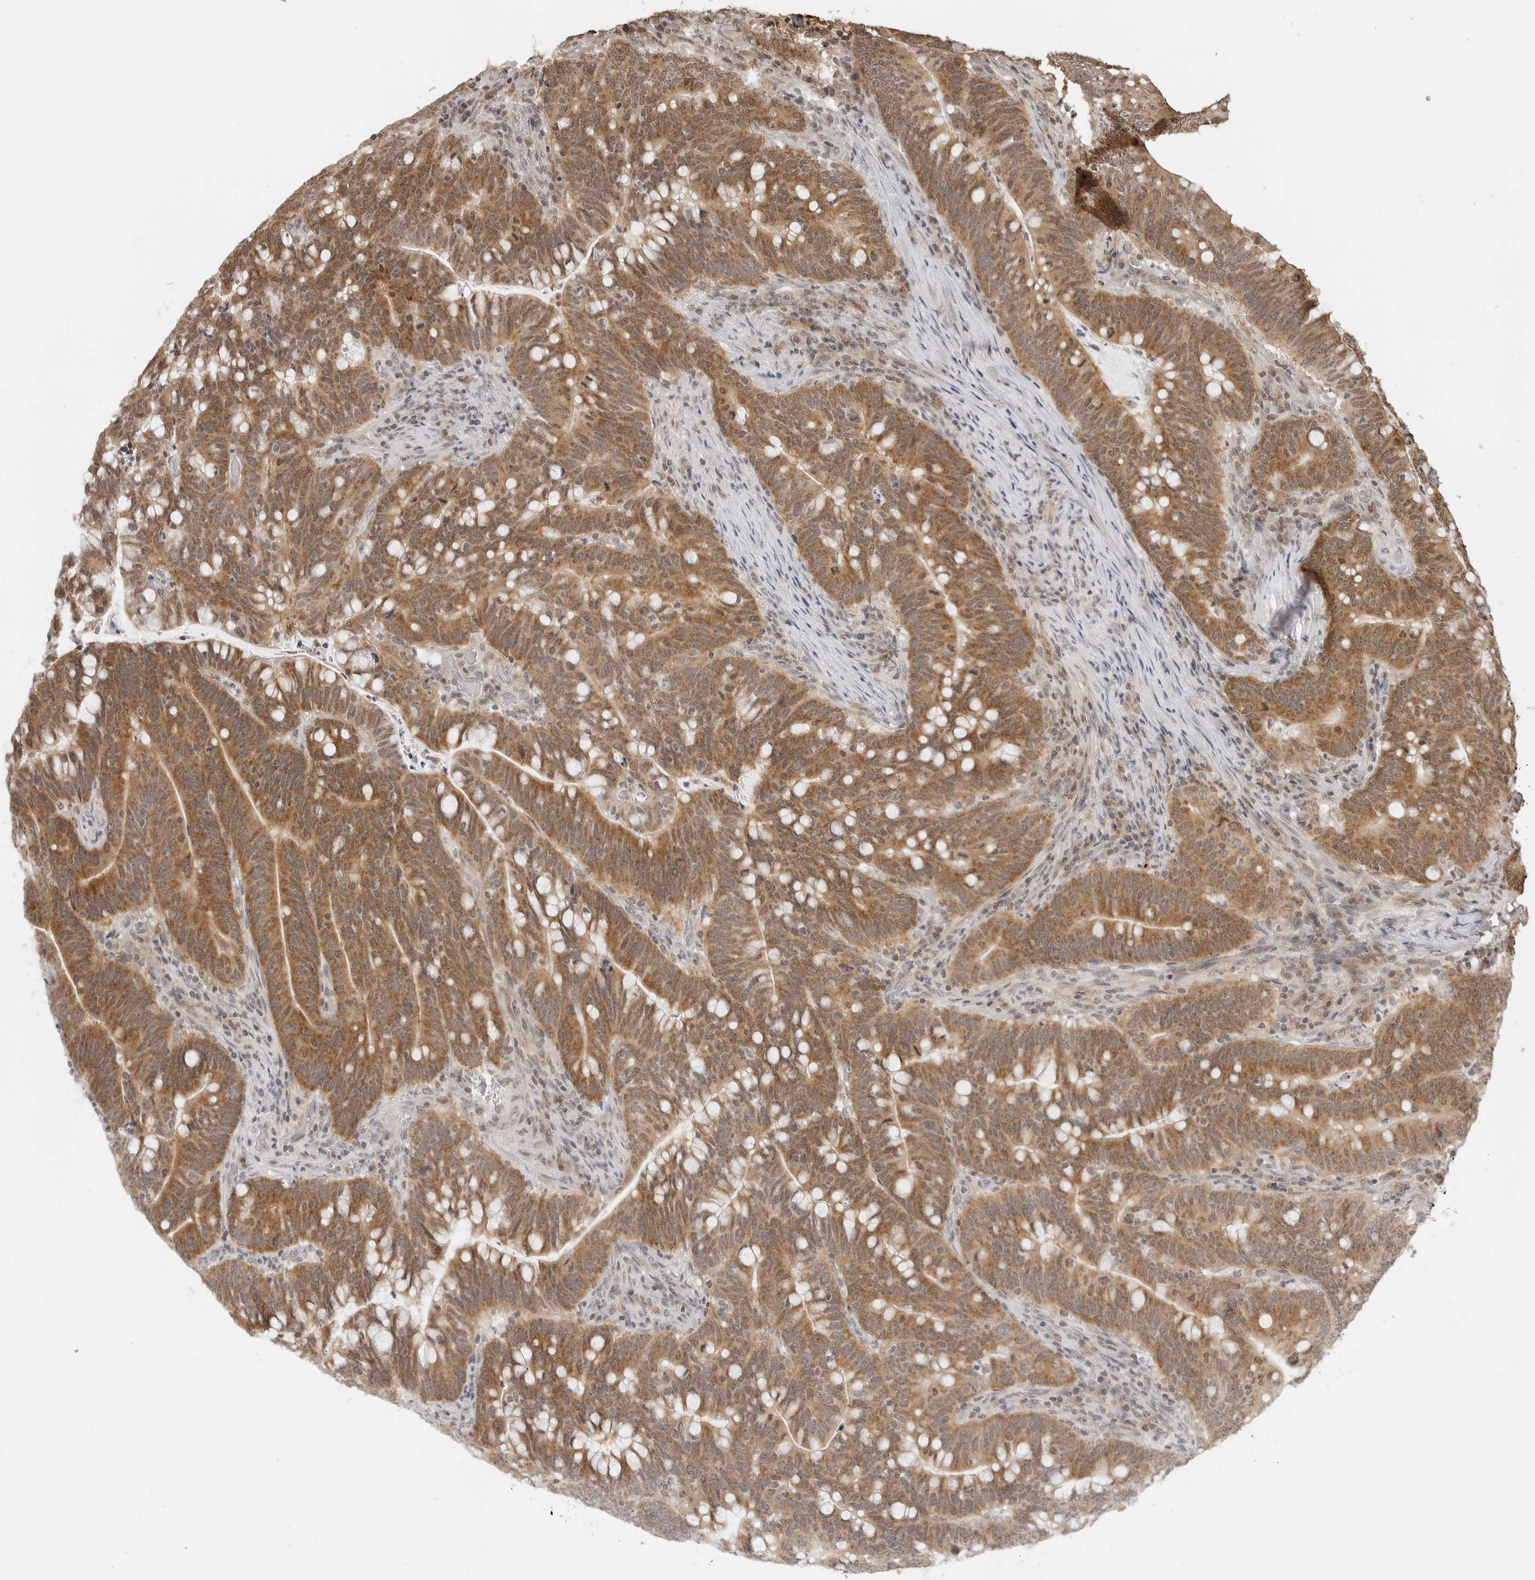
{"staining": {"intensity": "moderate", "quantity": ">75%", "location": "cytoplasmic/membranous"}, "tissue": "colorectal cancer", "cell_type": "Tumor cells", "image_type": "cancer", "snomed": [{"axis": "morphology", "description": "Adenocarcinoma, NOS"}, {"axis": "topography", "description": "Colon"}], "caption": "Immunohistochemical staining of colorectal cancer (adenocarcinoma) shows medium levels of moderate cytoplasmic/membranous protein positivity in approximately >75% of tumor cells. The staining was performed using DAB (3,3'-diaminobenzidine) to visualize the protein expression in brown, while the nuclei were stained in blue with hematoxylin (Magnification: 20x).", "gene": "METAP1", "patient": {"sex": "female", "age": 66}}